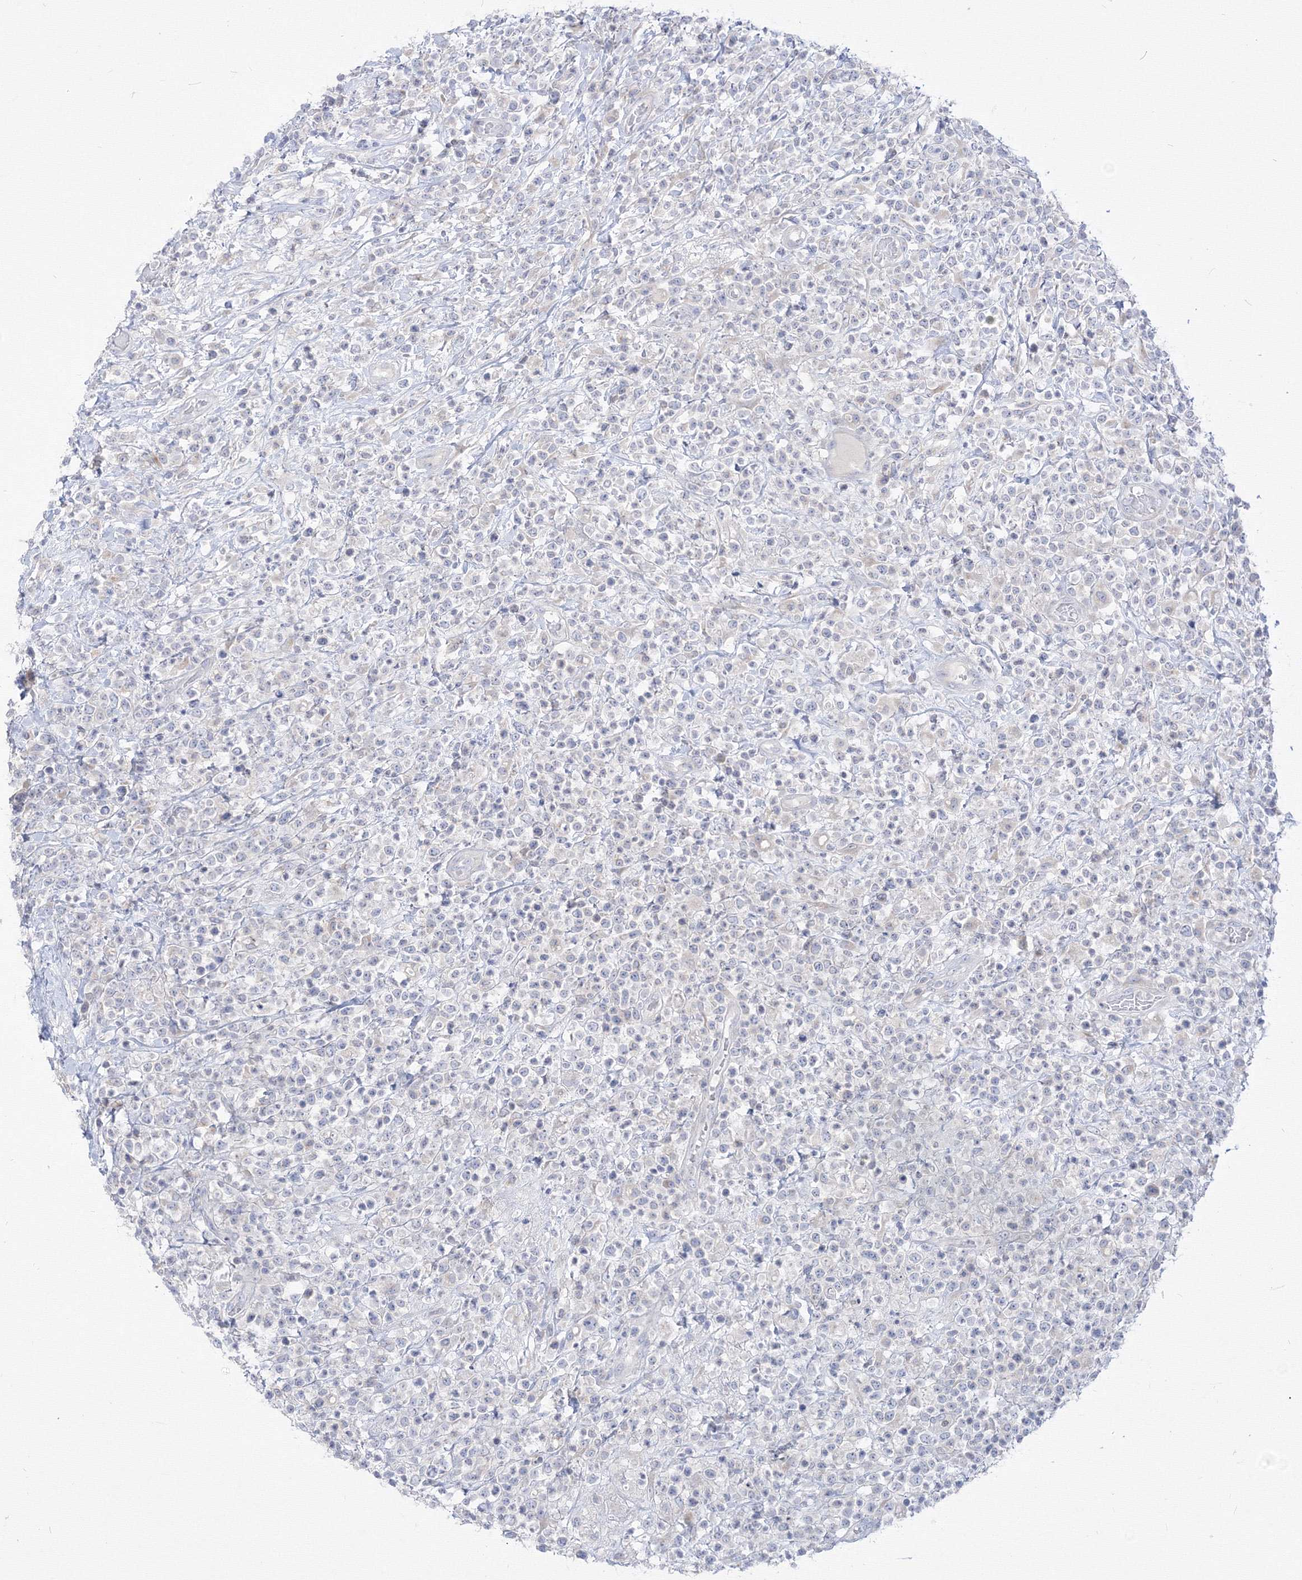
{"staining": {"intensity": "negative", "quantity": "none", "location": "none"}, "tissue": "lymphoma", "cell_type": "Tumor cells", "image_type": "cancer", "snomed": [{"axis": "morphology", "description": "Malignant lymphoma, non-Hodgkin's type, High grade"}, {"axis": "topography", "description": "Colon"}], "caption": "This is a photomicrograph of immunohistochemistry staining of malignant lymphoma, non-Hodgkin's type (high-grade), which shows no staining in tumor cells.", "gene": "FBXL8", "patient": {"sex": "female", "age": 53}}